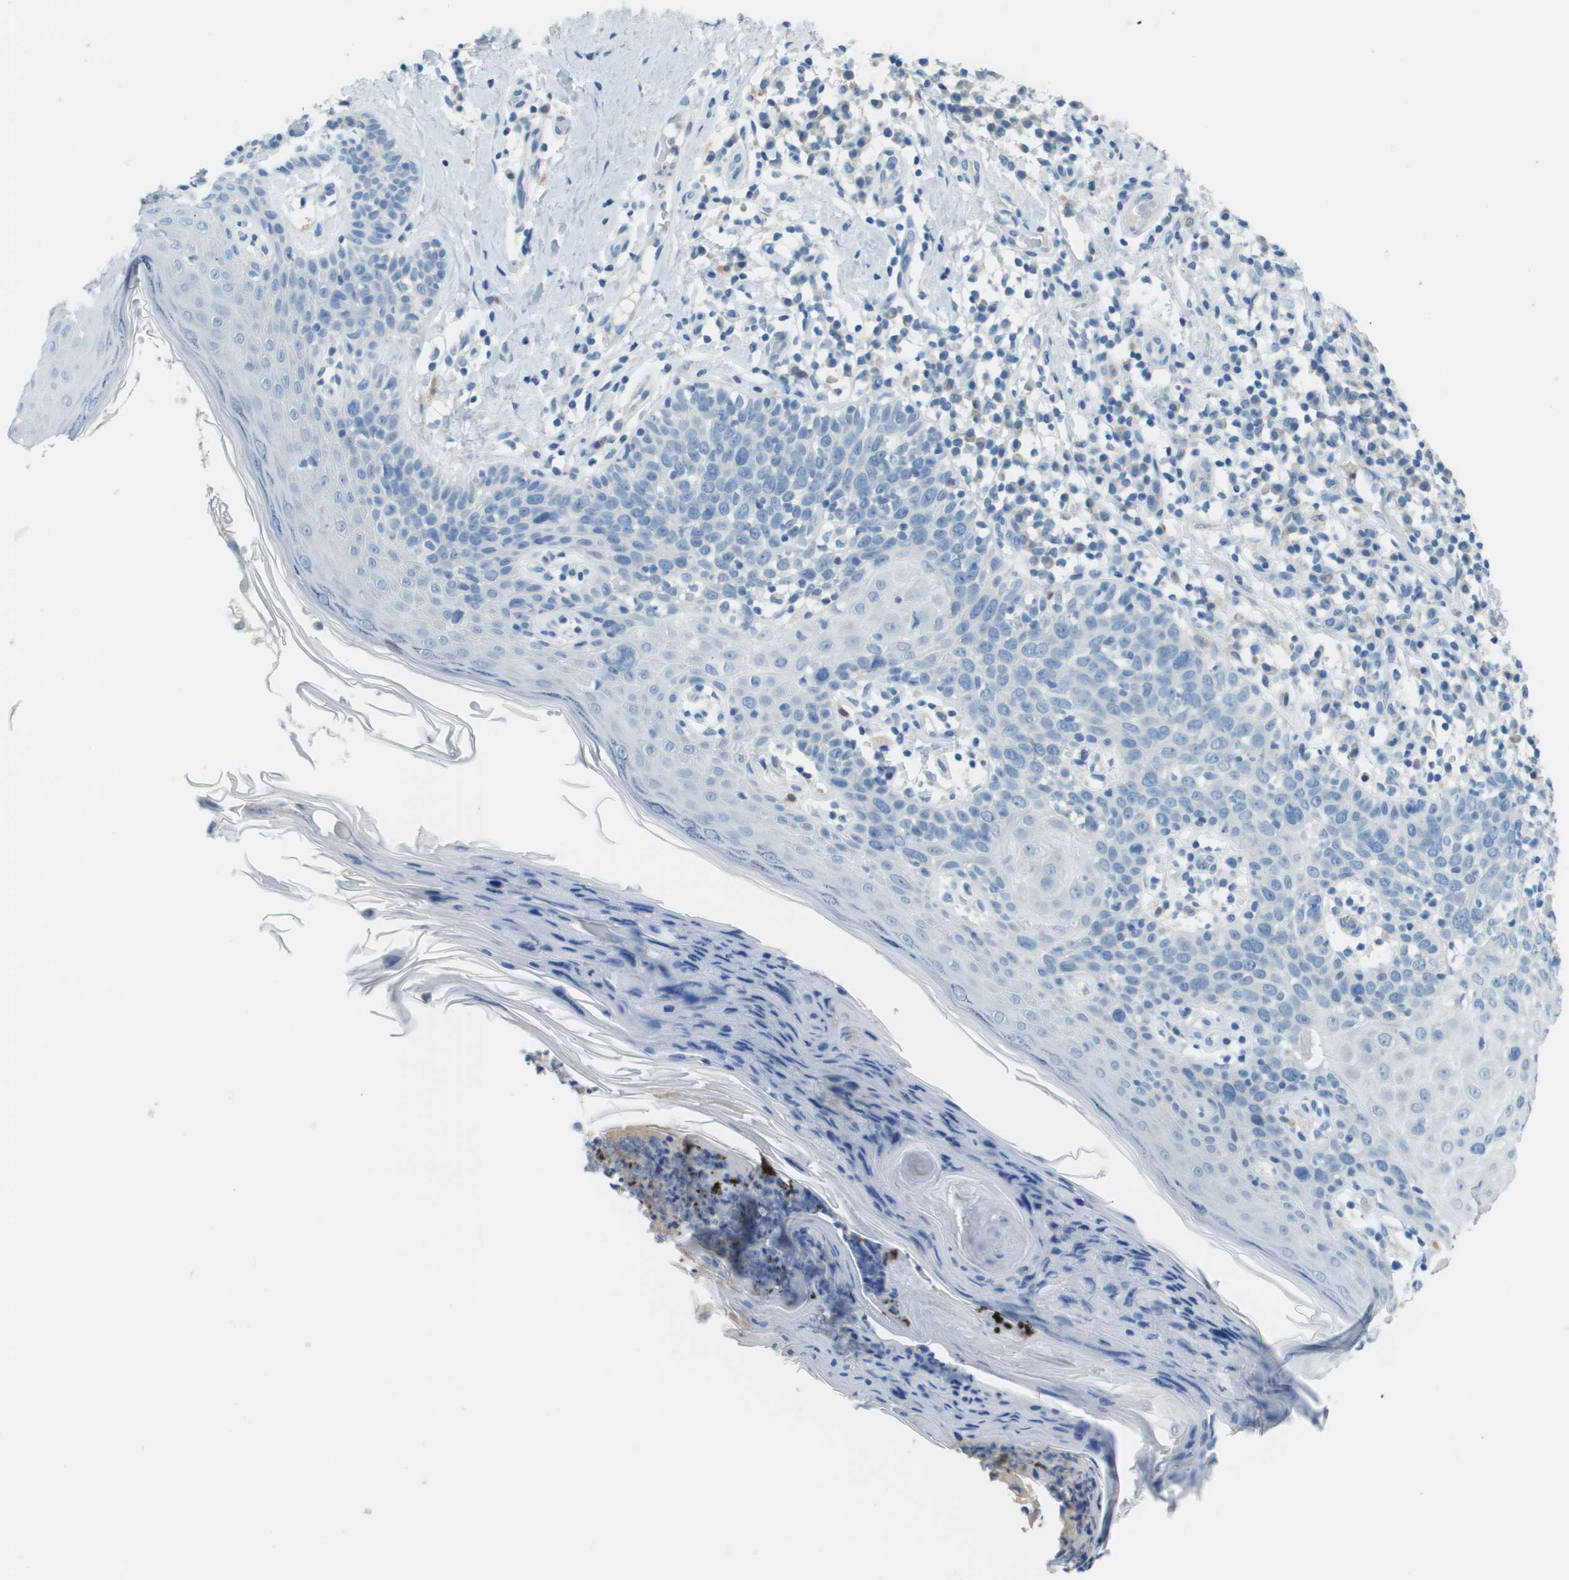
{"staining": {"intensity": "negative", "quantity": "none", "location": "none"}, "tissue": "skin cancer", "cell_type": "Tumor cells", "image_type": "cancer", "snomed": [{"axis": "morphology", "description": "Squamous cell carcinoma in situ, NOS"}, {"axis": "morphology", "description": "Squamous cell carcinoma, NOS"}, {"axis": "topography", "description": "Skin"}], "caption": "High power microscopy histopathology image of an IHC image of skin cancer, revealing no significant expression in tumor cells.", "gene": "PTGDR2", "patient": {"sex": "male", "age": 93}}